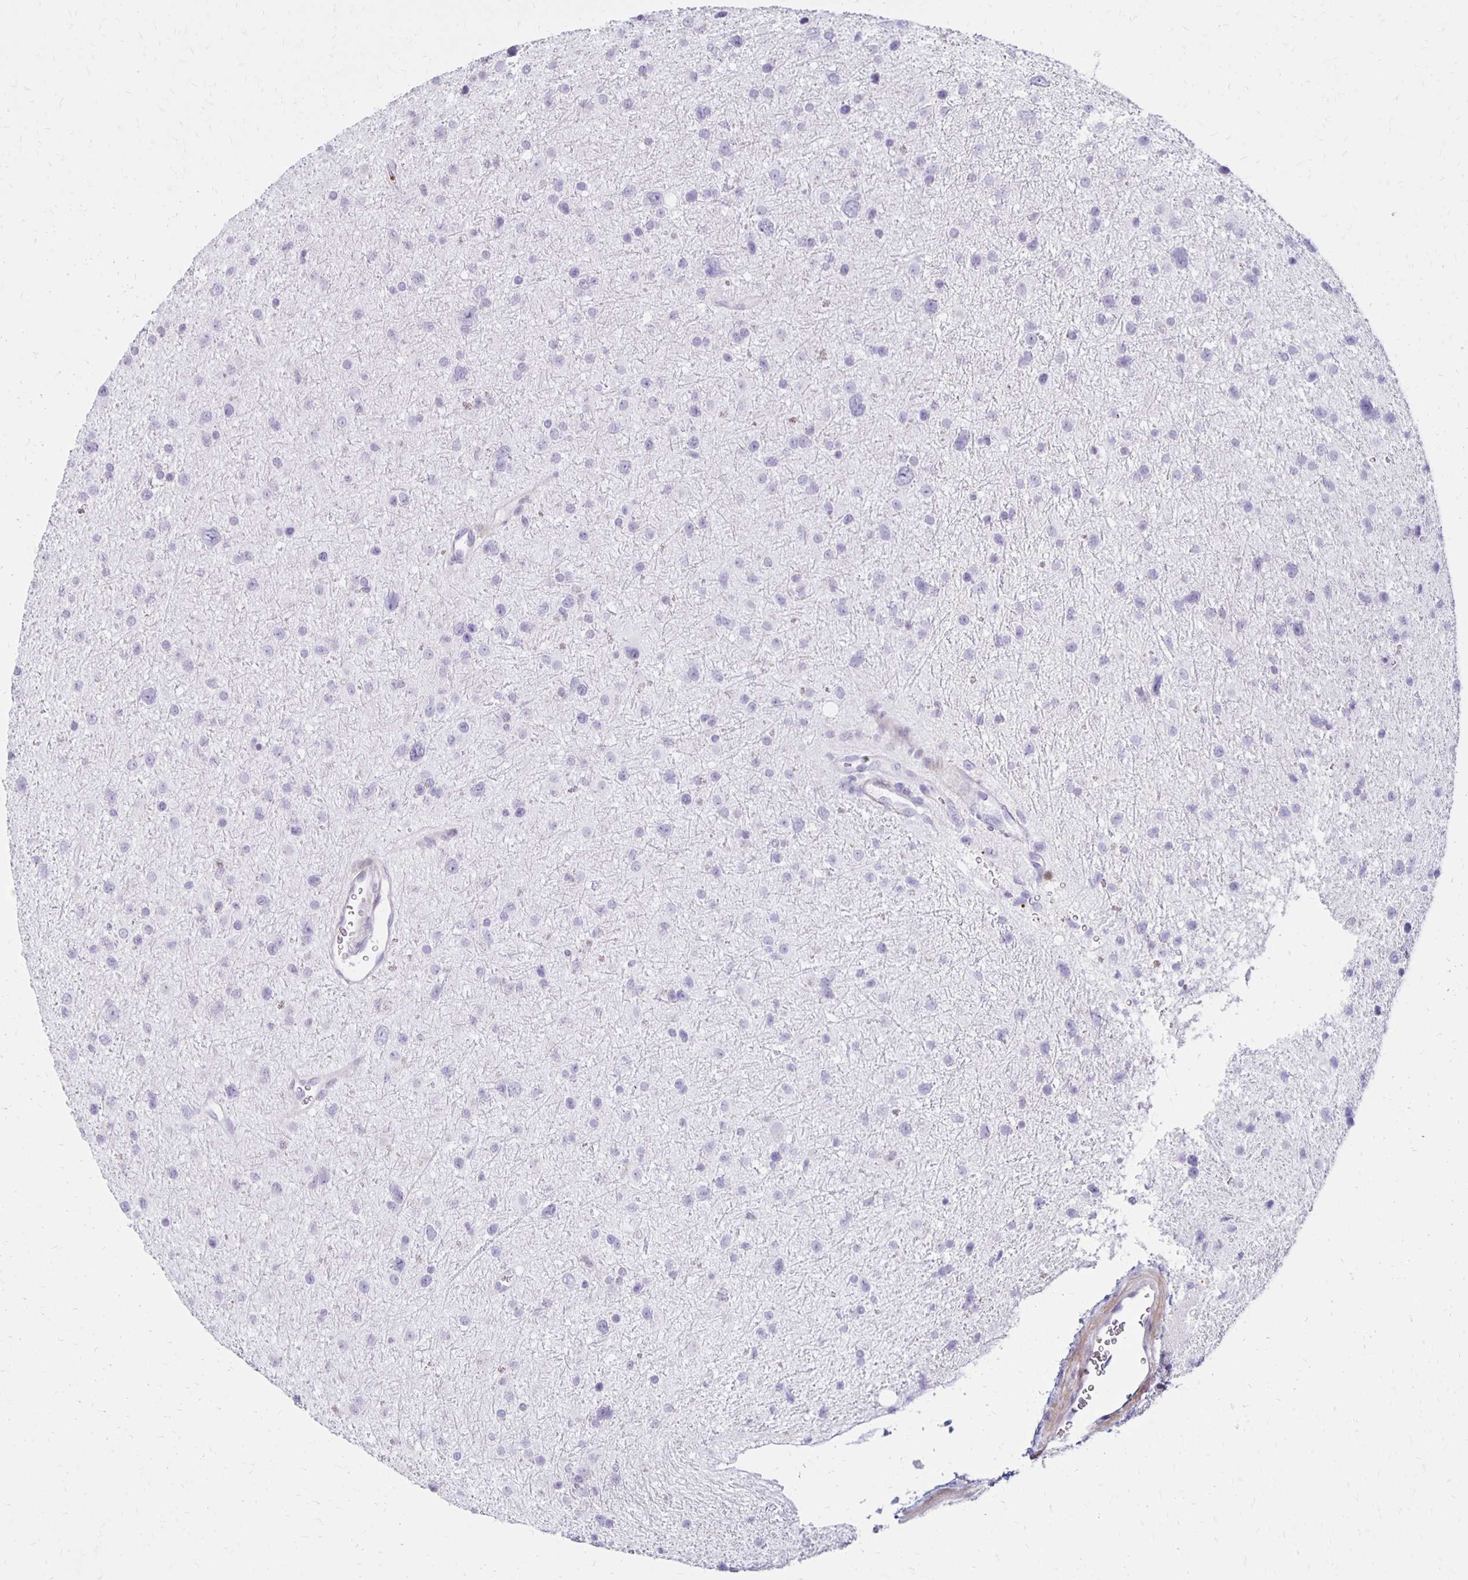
{"staining": {"intensity": "negative", "quantity": "none", "location": "none"}, "tissue": "glioma", "cell_type": "Tumor cells", "image_type": "cancer", "snomed": [{"axis": "morphology", "description": "Glioma, malignant, Low grade"}, {"axis": "topography", "description": "Brain"}], "caption": "Tumor cells show no significant expression in glioma. (DAB immunohistochemistry visualized using brightfield microscopy, high magnification).", "gene": "CCL21", "patient": {"sex": "female", "age": 55}}